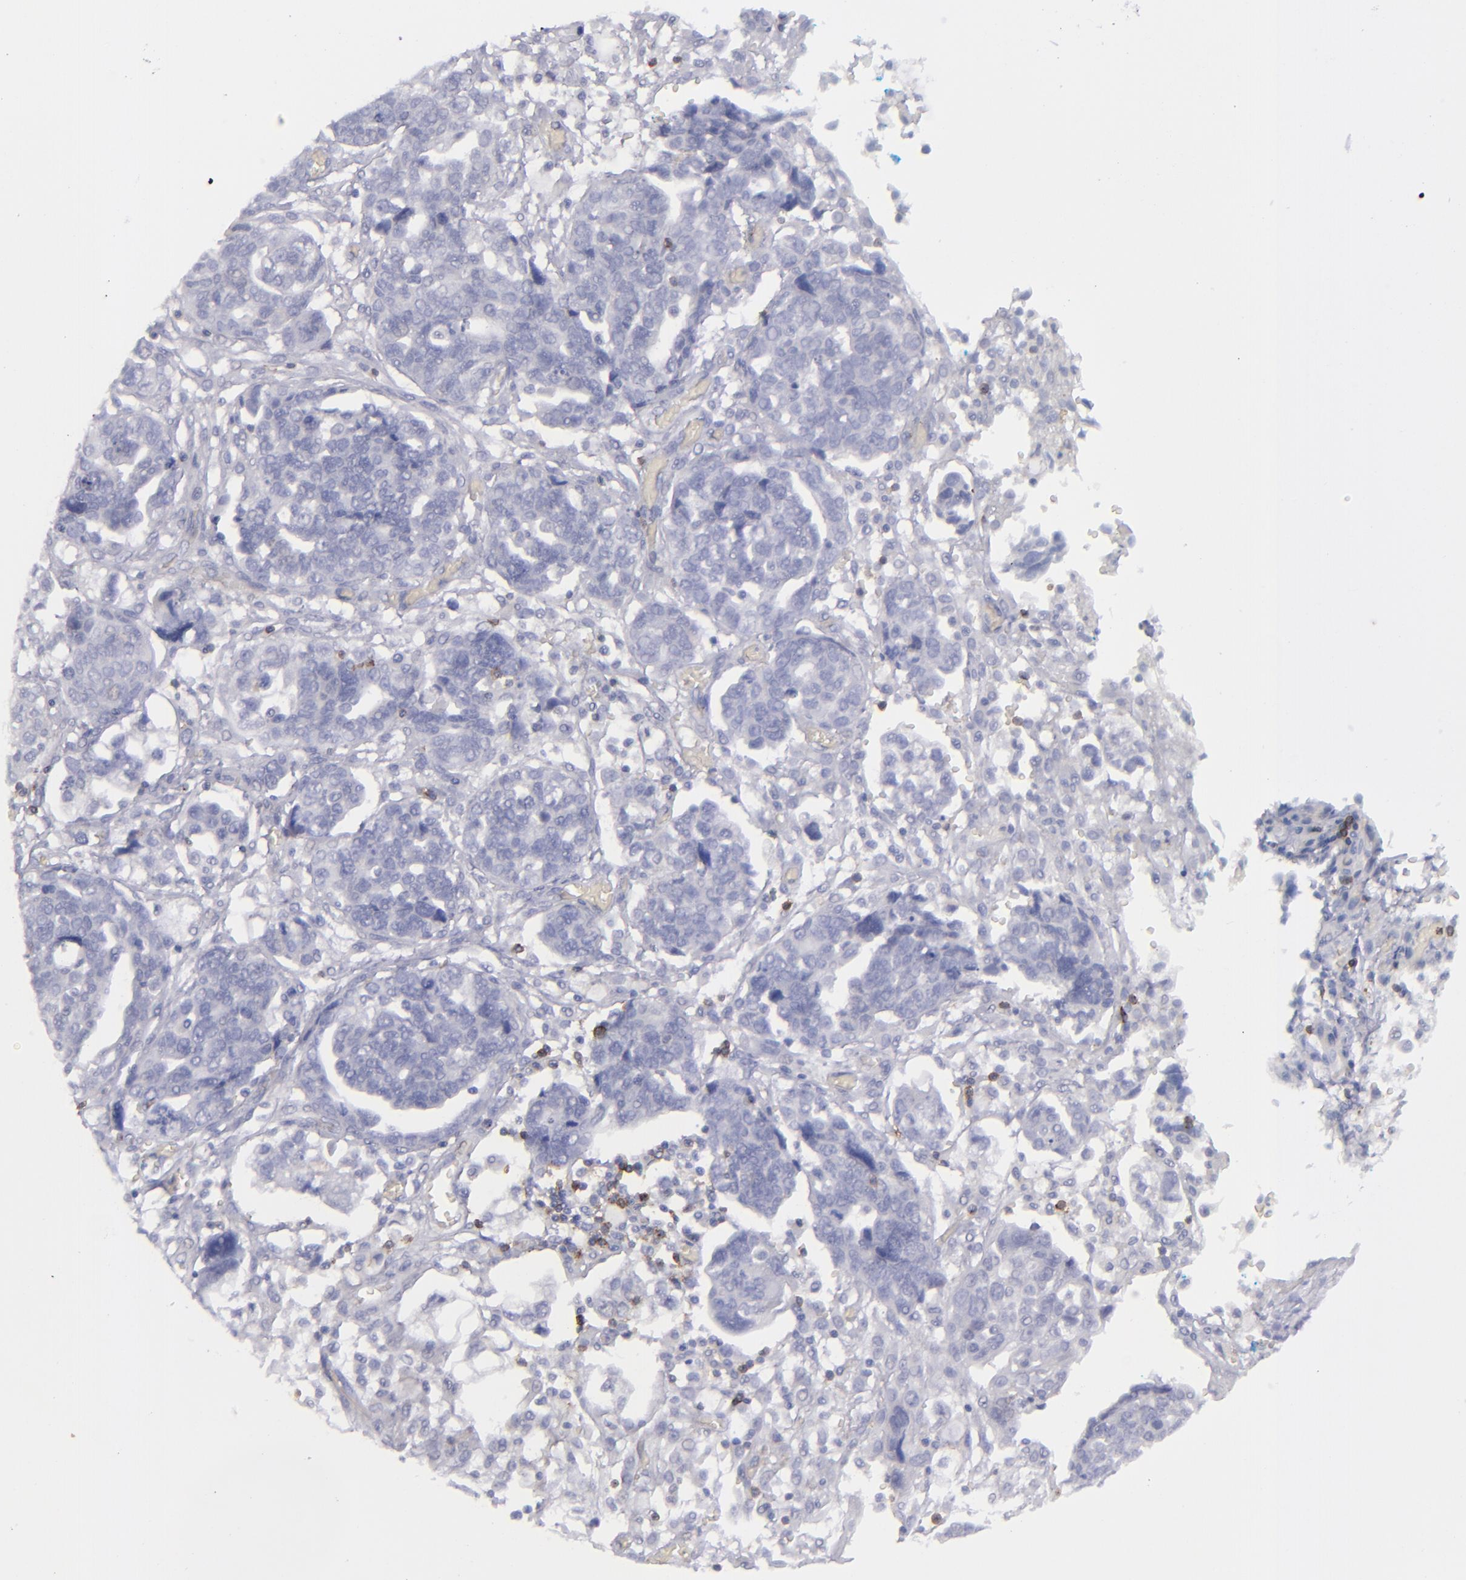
{"staining": {"intensity": "negative", "quantity": "none", "location": "none"}, "tissue": "ovarian cancer", "cell_type": "Tumor cells", "image_type": "cancer", "snomed": [{"axis": "morphology", "description": "Normal tissue, NOS"}, {"axis": "morphology", "description": "Cystadenocarcinoma, serous, NOS"}, {"axis": "topography", "description": "Fallopian tube"}, {"axis": "topography", "description": "Ovary"}], "caption": "High magnification brightfield microscopy of ovarian cancer stained with DAB (brown) and counterstained with hematoxylin (blue): tumor cells show no significant expression.", "gene": "CD27", "patient": {"sex": "female", "age": 56}}